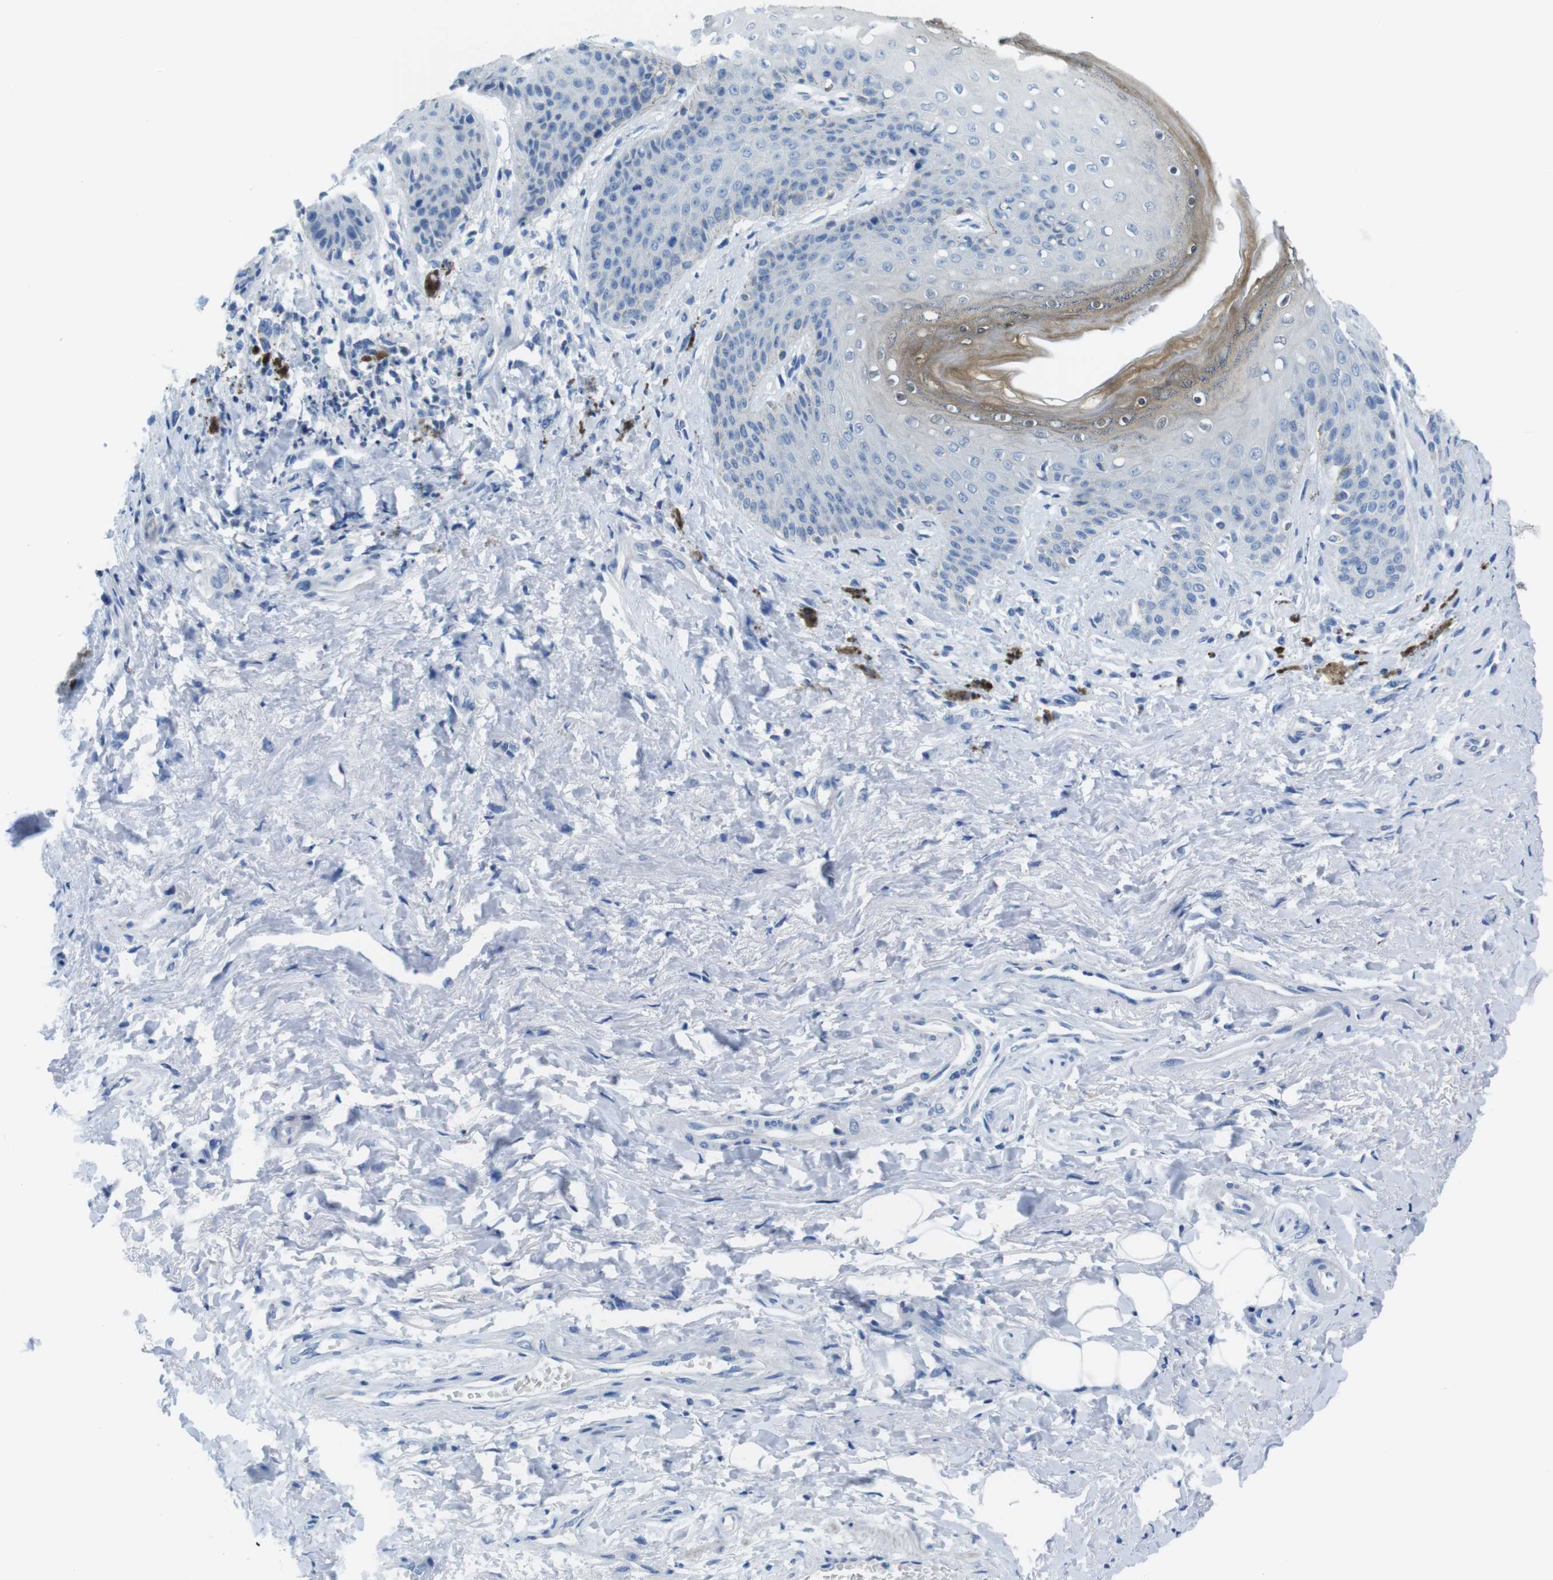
{"staining": {"intensity": "weak", "quantity": "<25%", "location": "cytoplasmic/membranous"}, "tissue": "skin", "cell_type": "Epidermal cells", "image_type": "normal", "snomed": [{"axis": "morphology", "description": "Normal tissue, NOS"}, {"axis": "topography", "description": "Anal"}], "caption": "IHC of unremarkable skin displays no expression in epidermal cells.", "gene": "ASIC5", "patient": {"sex": "female", "age": 46}}